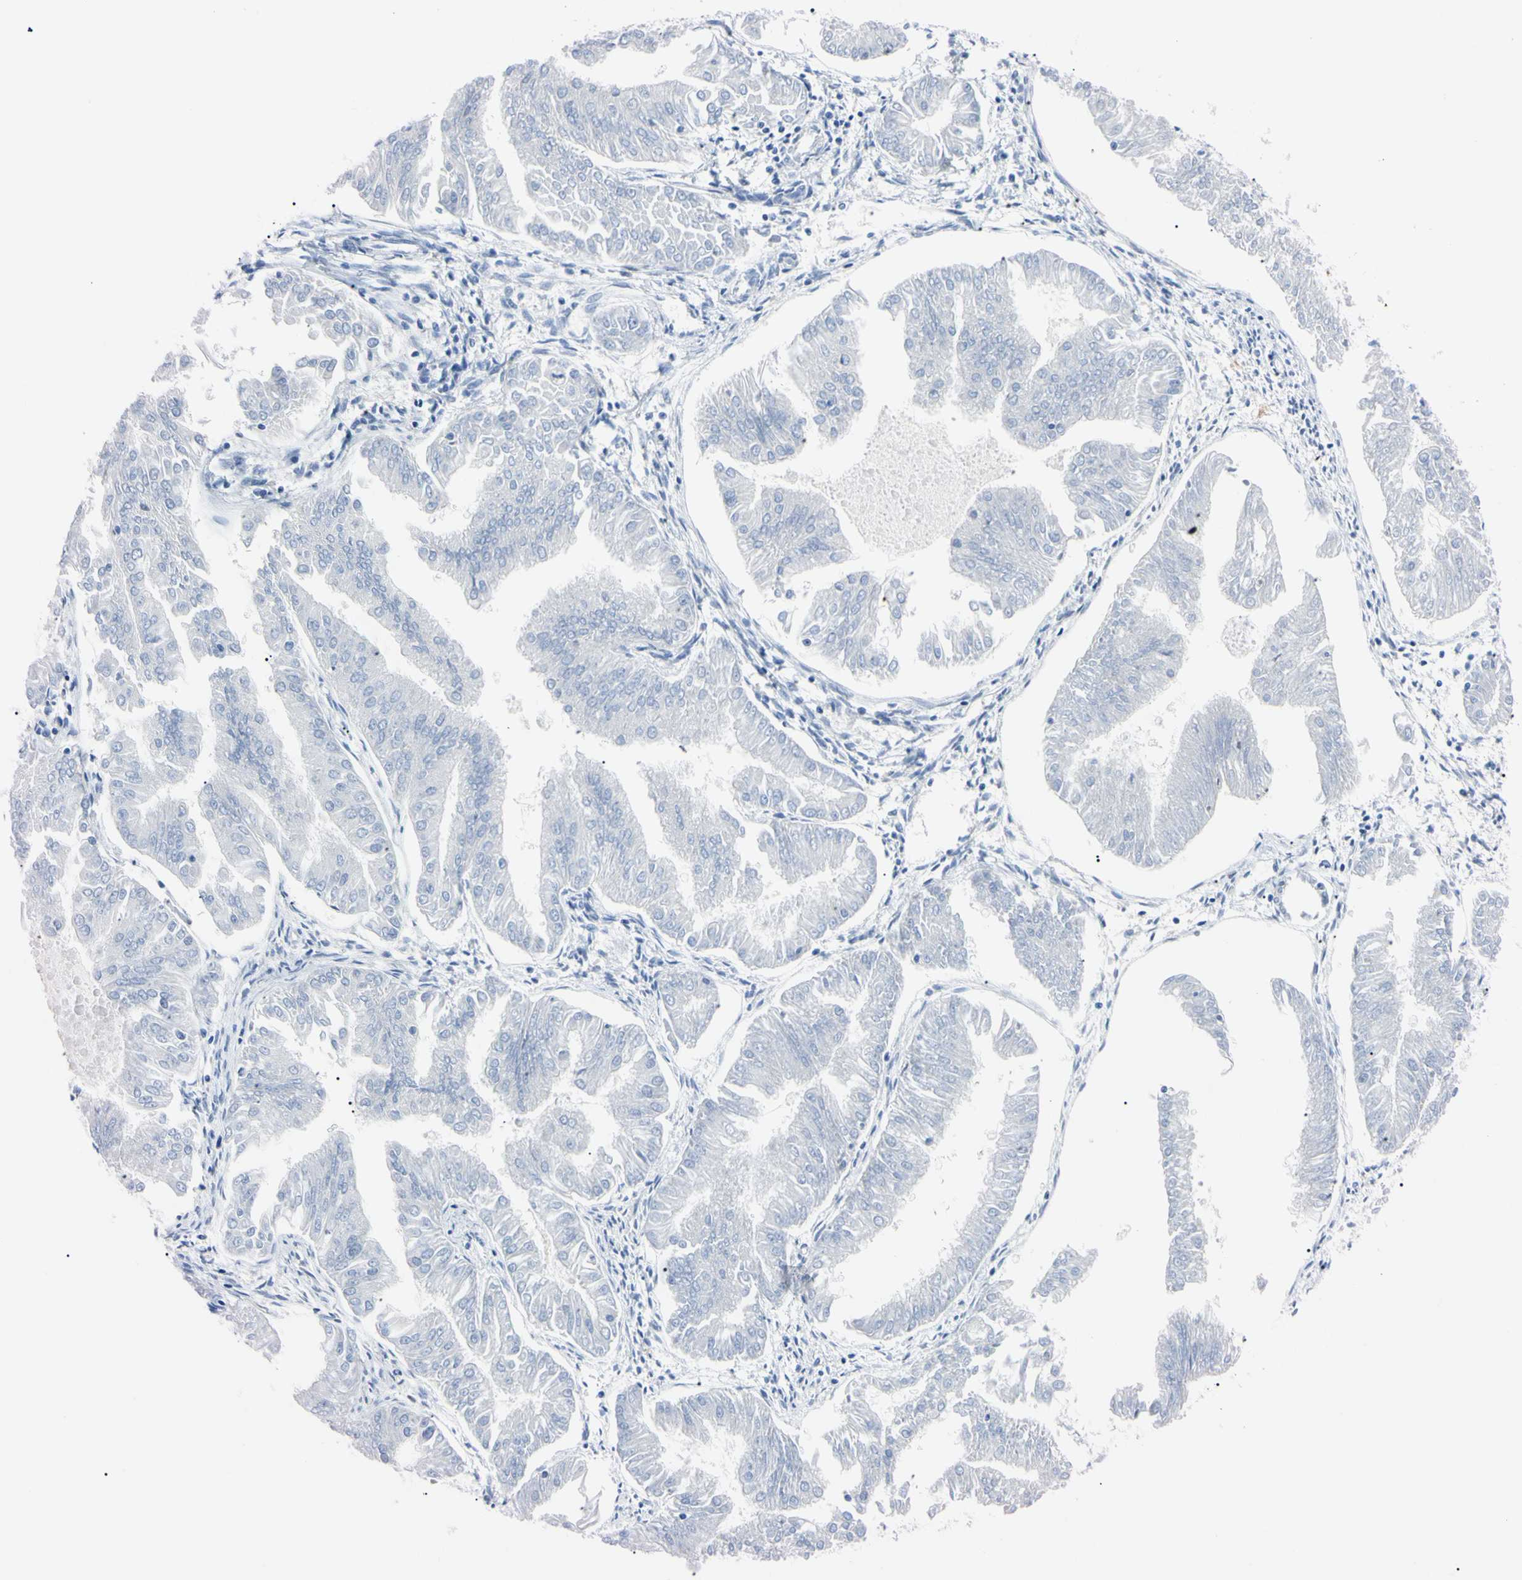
{"staining": {"intensity": "negative", "quantity": "none", "location": "none"}, "tissue": "endometrial cancer", "cell_type": "Tumor cells", "image_type": "cancer", "snomed": [{"axis": "morphology", "description": "Adenocarcinoma, NOS"}, {"axis": "topography", "description": "Endometrium"}], "caption": "This is a micrograph of immunohistochemistry (IHC) staining of endometrial adenocarcinoma, which shows no expression in tumor cells. Brightfield microscopy of IHC stained with DAB (3,3'-diaminobenzidine) (brown) and hematoxylin (blue), captured at high magnification.", "gene": "NCF4", "patient": {"sex": "female", "age": 53}}